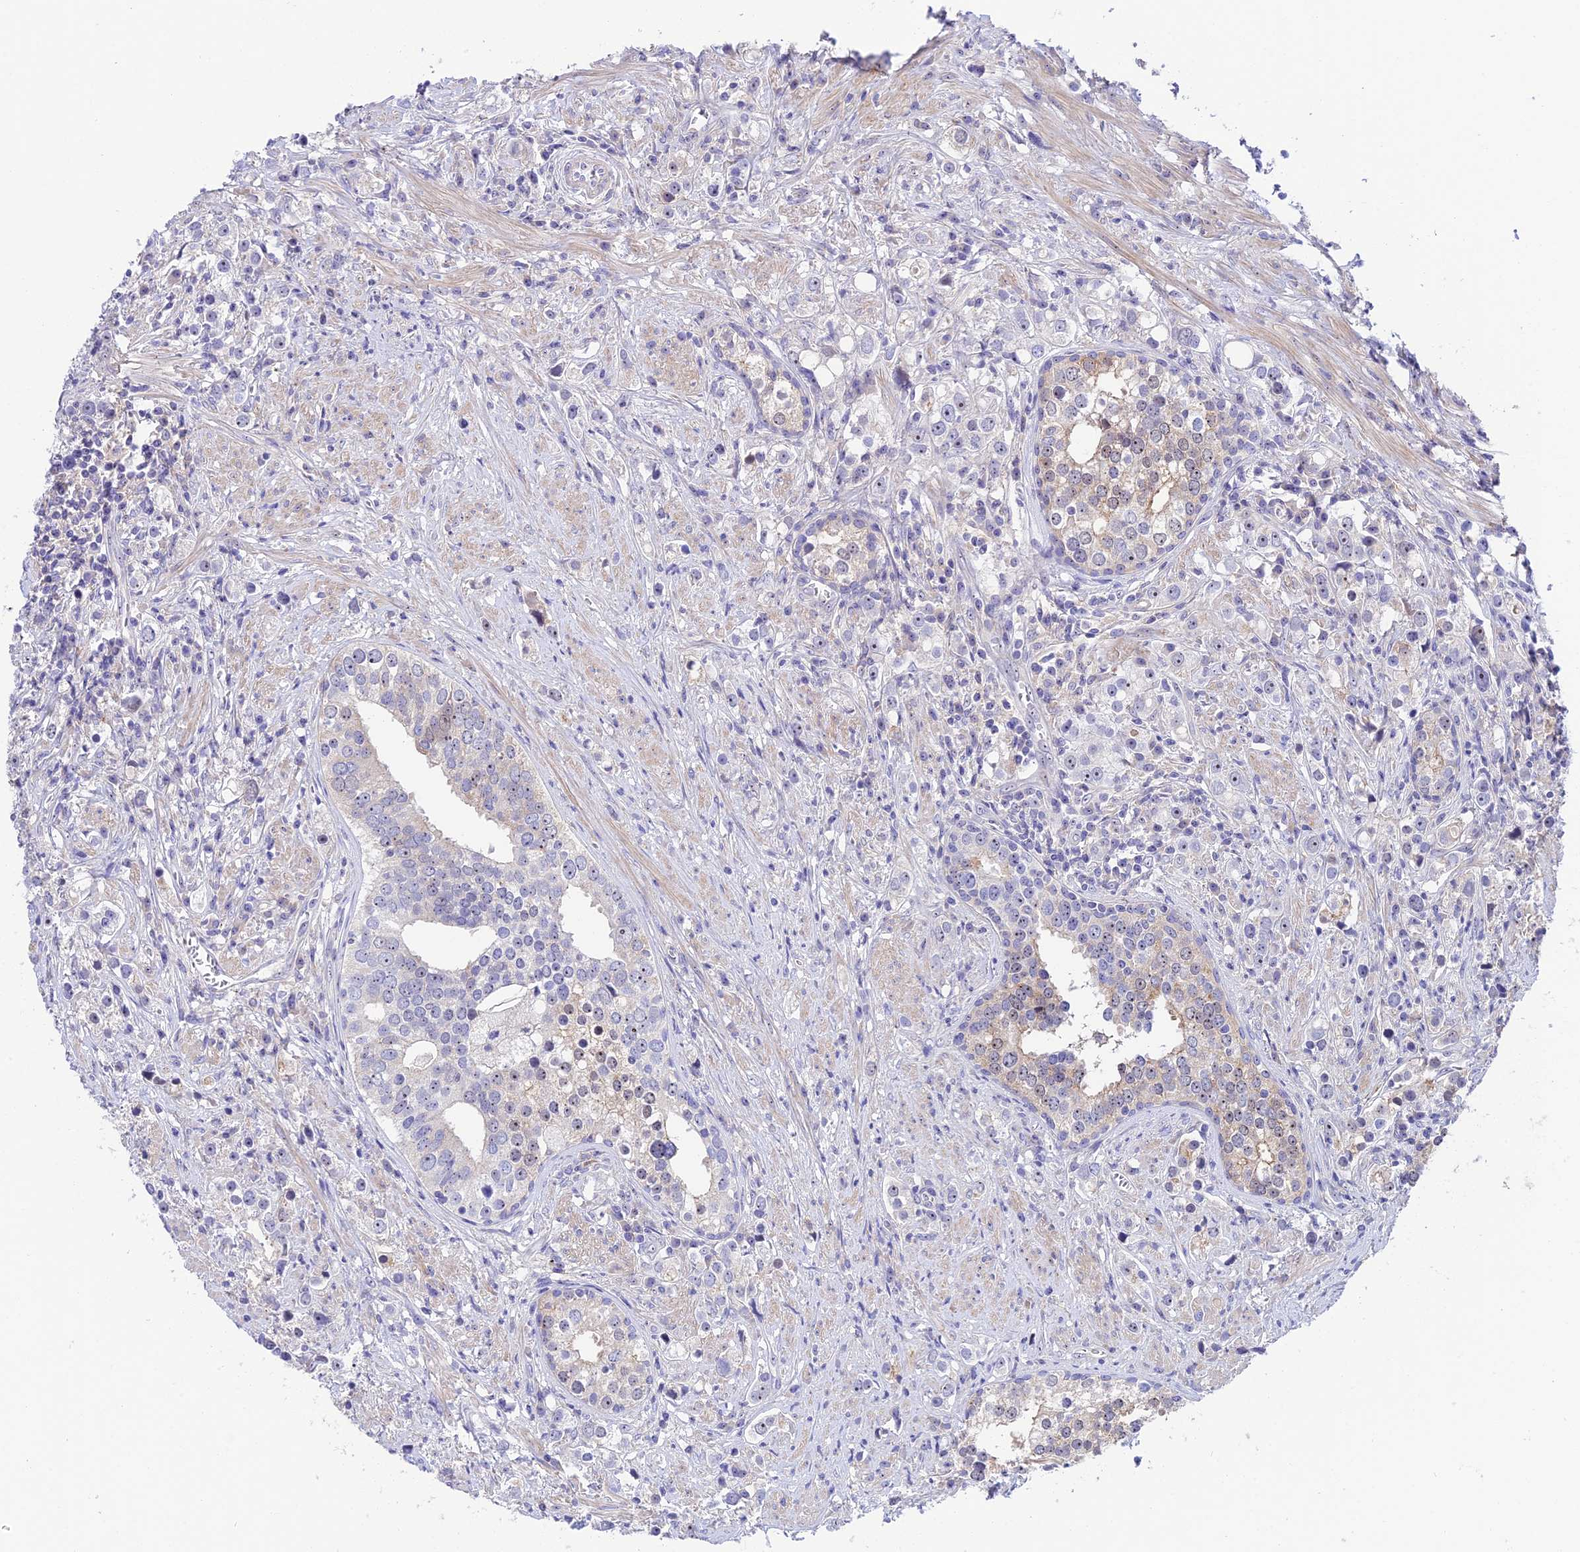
{"staining": {"intensity": "moderate", "quantity": "<25%", "location": "cytoplasmic/membranous,nuclear"}, "tissue": "prostate cancer", "cell_type": "Tumor cells", "image_type": "cancer", "snomed": [{"axis": "morphology", "description": "Adenocarcinoma, High grade"}, {"axis": "topography", "description": "Prostate"}], "caption": "Immunohistochemistry (IHC) photomicrograph of neoplastic tissue: prostate cancer stained using immunohistochemistry (IHC) reveals low levels of moderate protein expression localized specifically in the cytoplasmic/membranous and nuclear of tumor cells, appearing as a cytoplasmic/membranous and nuclear brown color.", "gene": "DUSP29", "patient": {"sex": "male", "age": 71}}